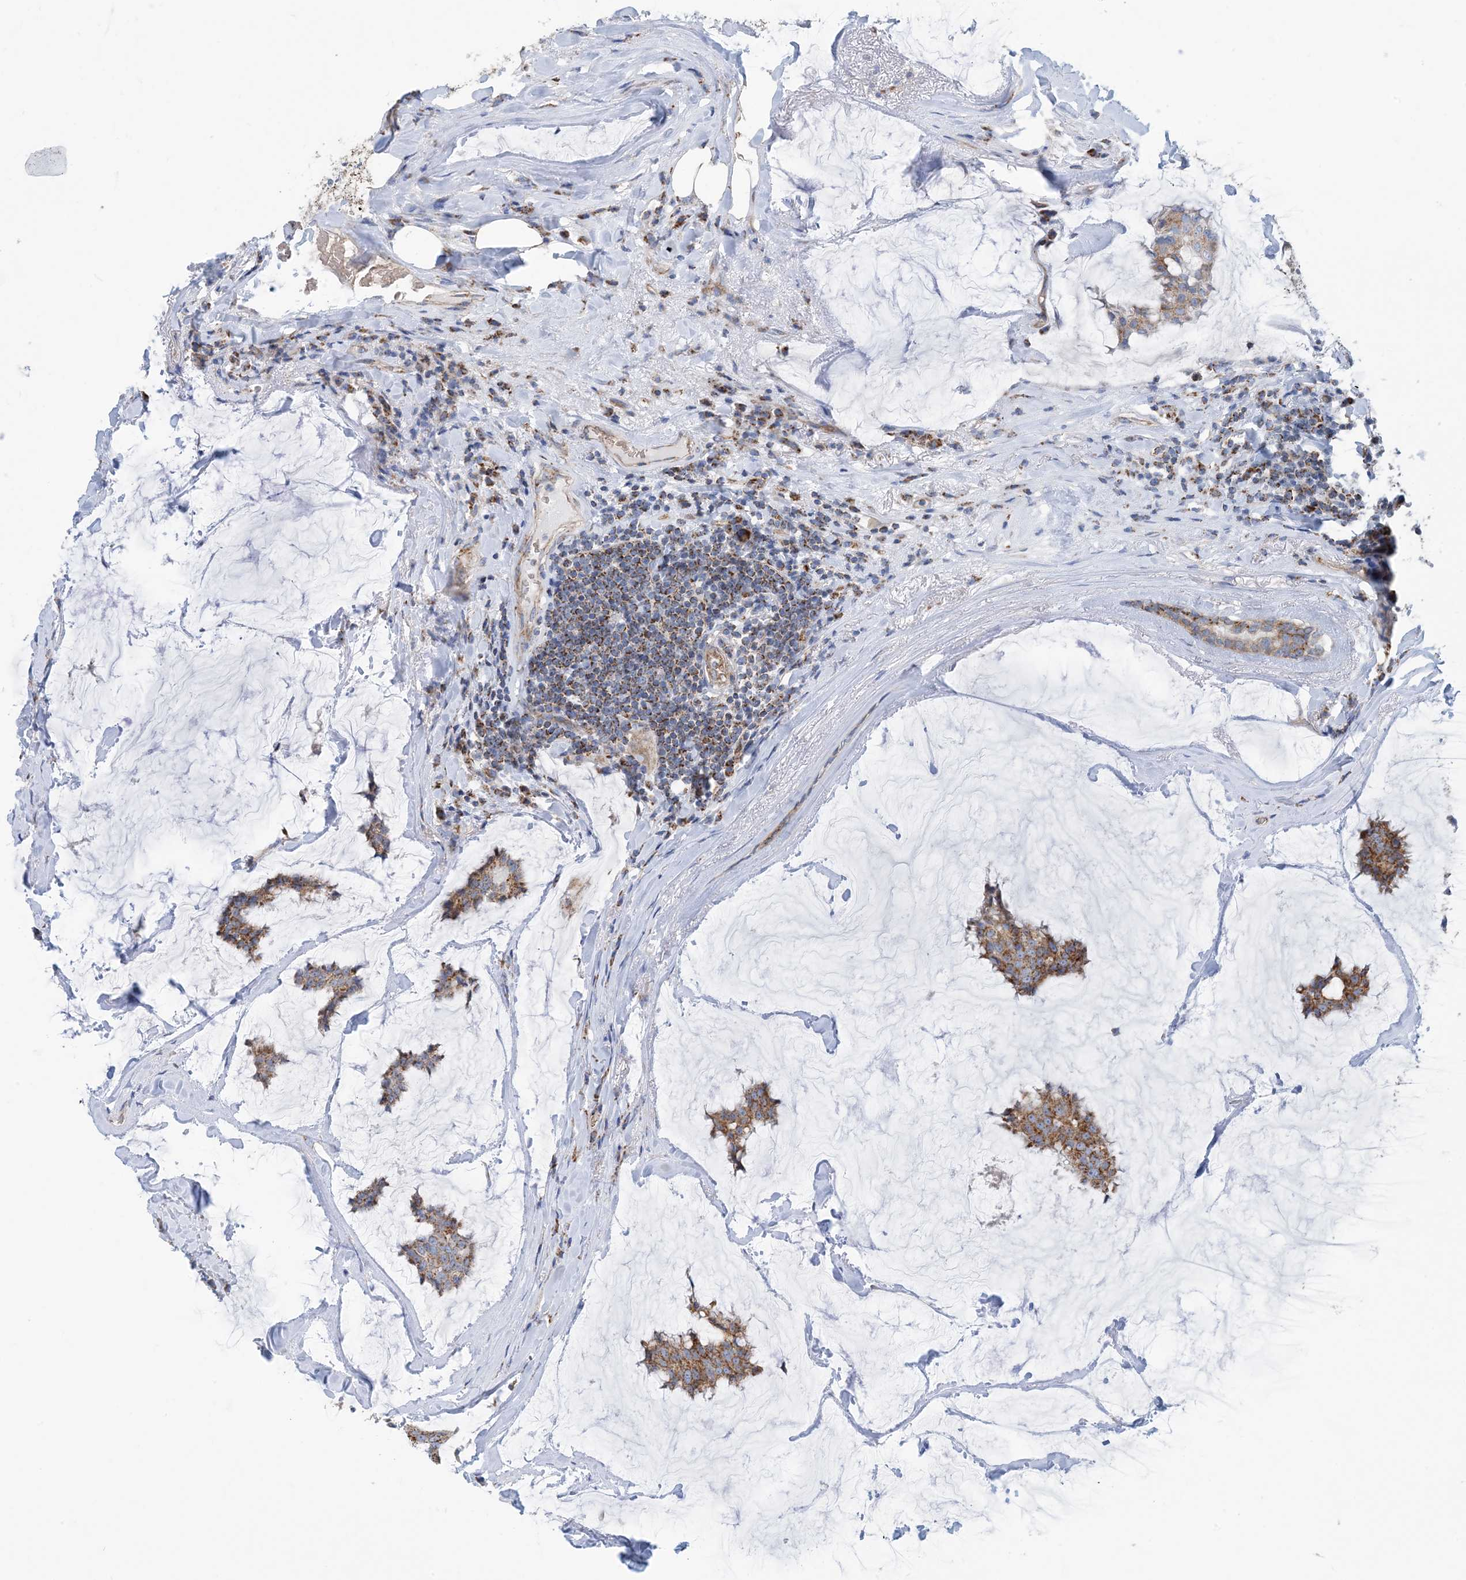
{"staining": {"intensity": "moderate", "quantity": ">75%", "location": "cytoplasmic/membranous"}, "tissue": "breast cancer", "cell_type": "Tumor cells", "image_type": "cancer", "snomed": [{"axis": "morphology", "description": "Duct carcinoma"}, {"axis": "topography", "description": "Breast"}], "caption": "Moderate cytoplasmic/membranous staining is seen in approximately >75% of tumor cells in breast cancer.", "gene": "PHOSPHO2", "patient": {"sex": "female", "age": 93}}